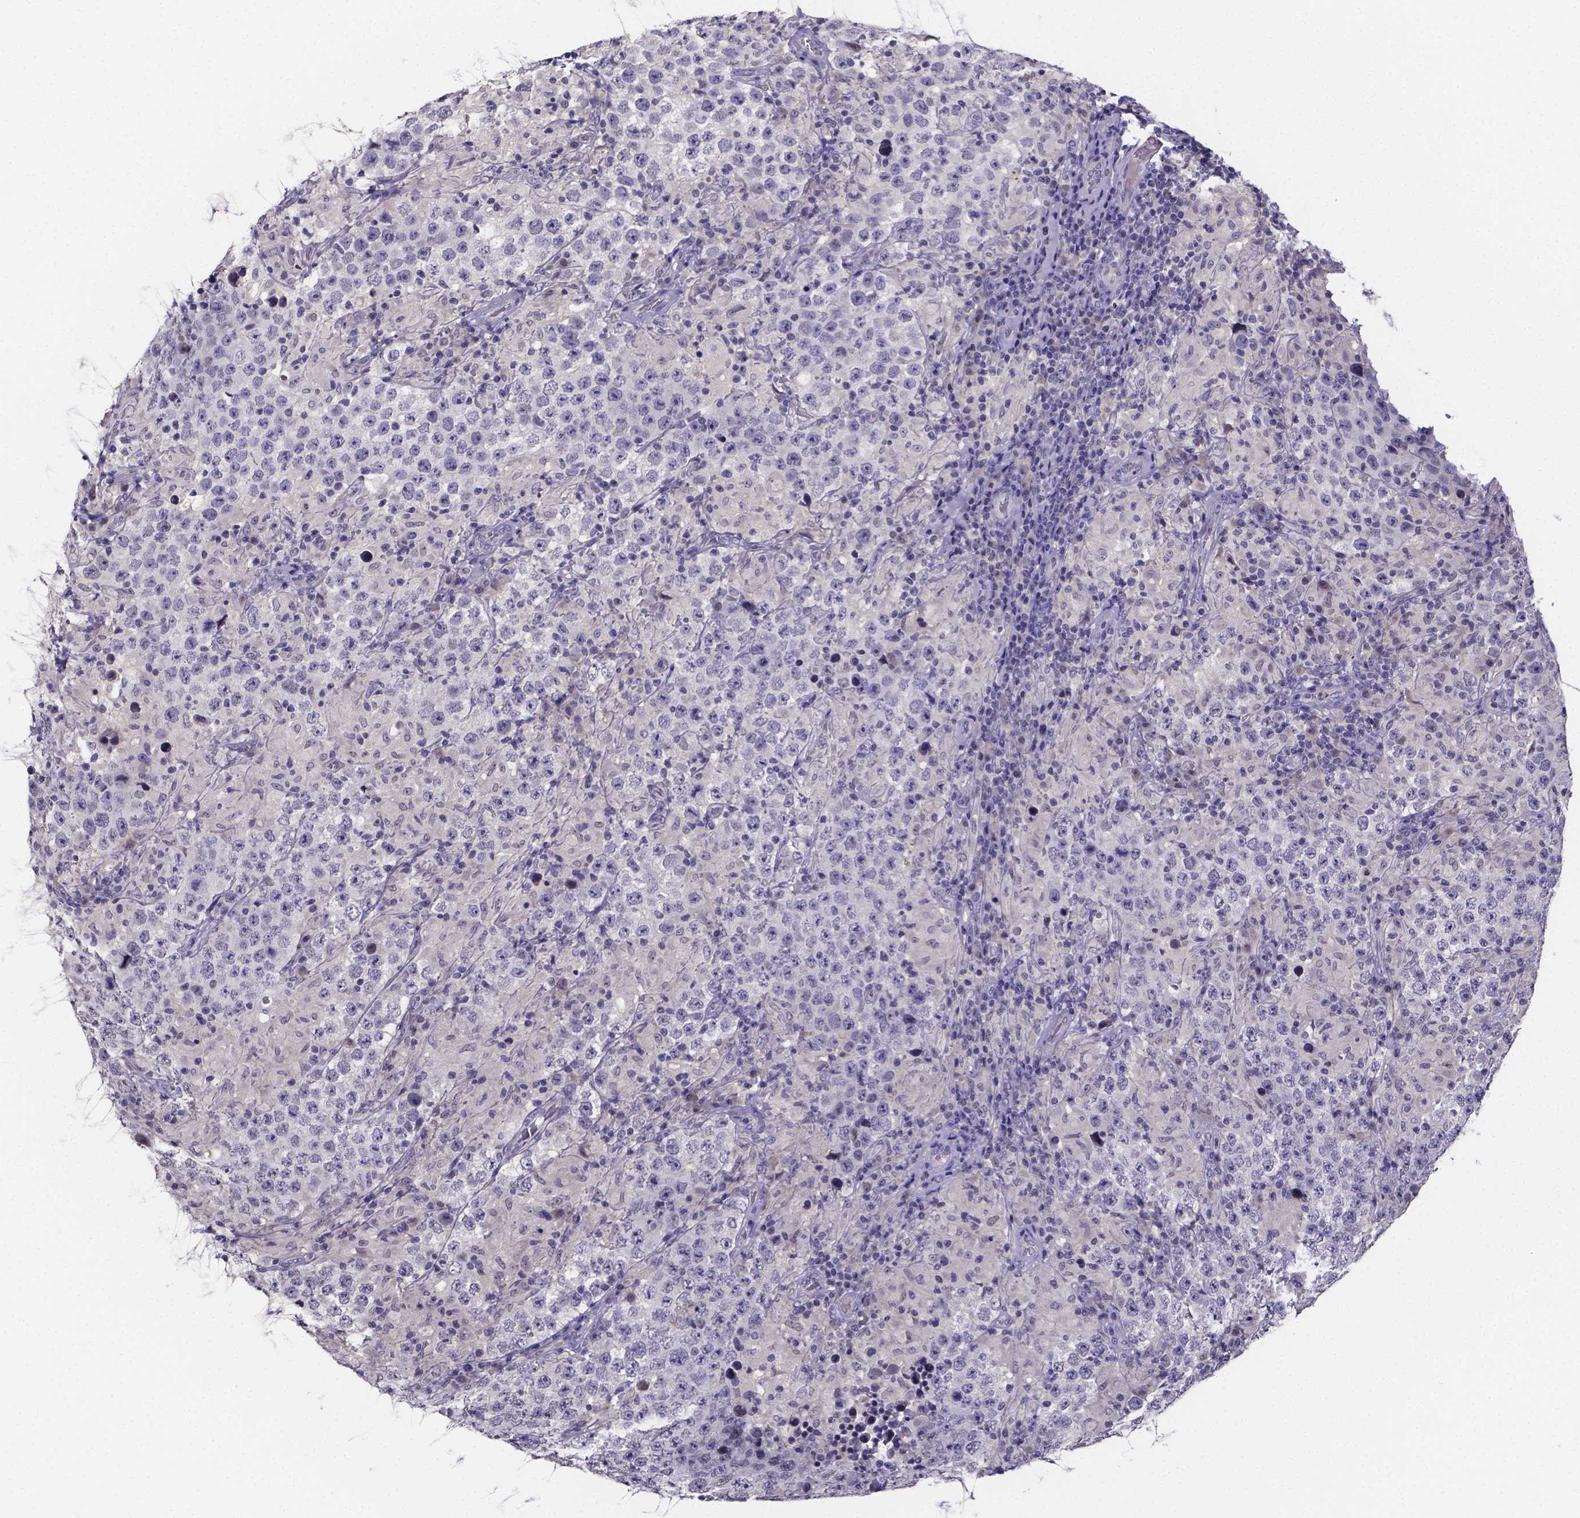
{"staining": {"intensity": "negative", "quantity": "none", "location": "none"}, "tissue": "testis cancer", "cell_type": "Tumor cells", "image_type": "cancer", "snomed": [{"axis": "morphology", "description": "Seminoma, NOS"}, {"axis": "morphology", "description": "Carcinoma, Embryonal, NOS"}, {"axis": "topography", "description": "Testis"}], "caption": "This photomicrograph is of embryonal carcinoma (testis) stained with IHC to label a protein in brown with the nuclei are counter-stained blue. There is no positivity in tumor cells. The staining was performed using DAB to visualize the protein expression in brown, while the nuclei were stained in blue with hematoxylin (Magnification: 20x).", "gene": "IZUMO1", "patient": {"sex": "male", "age": 41}}